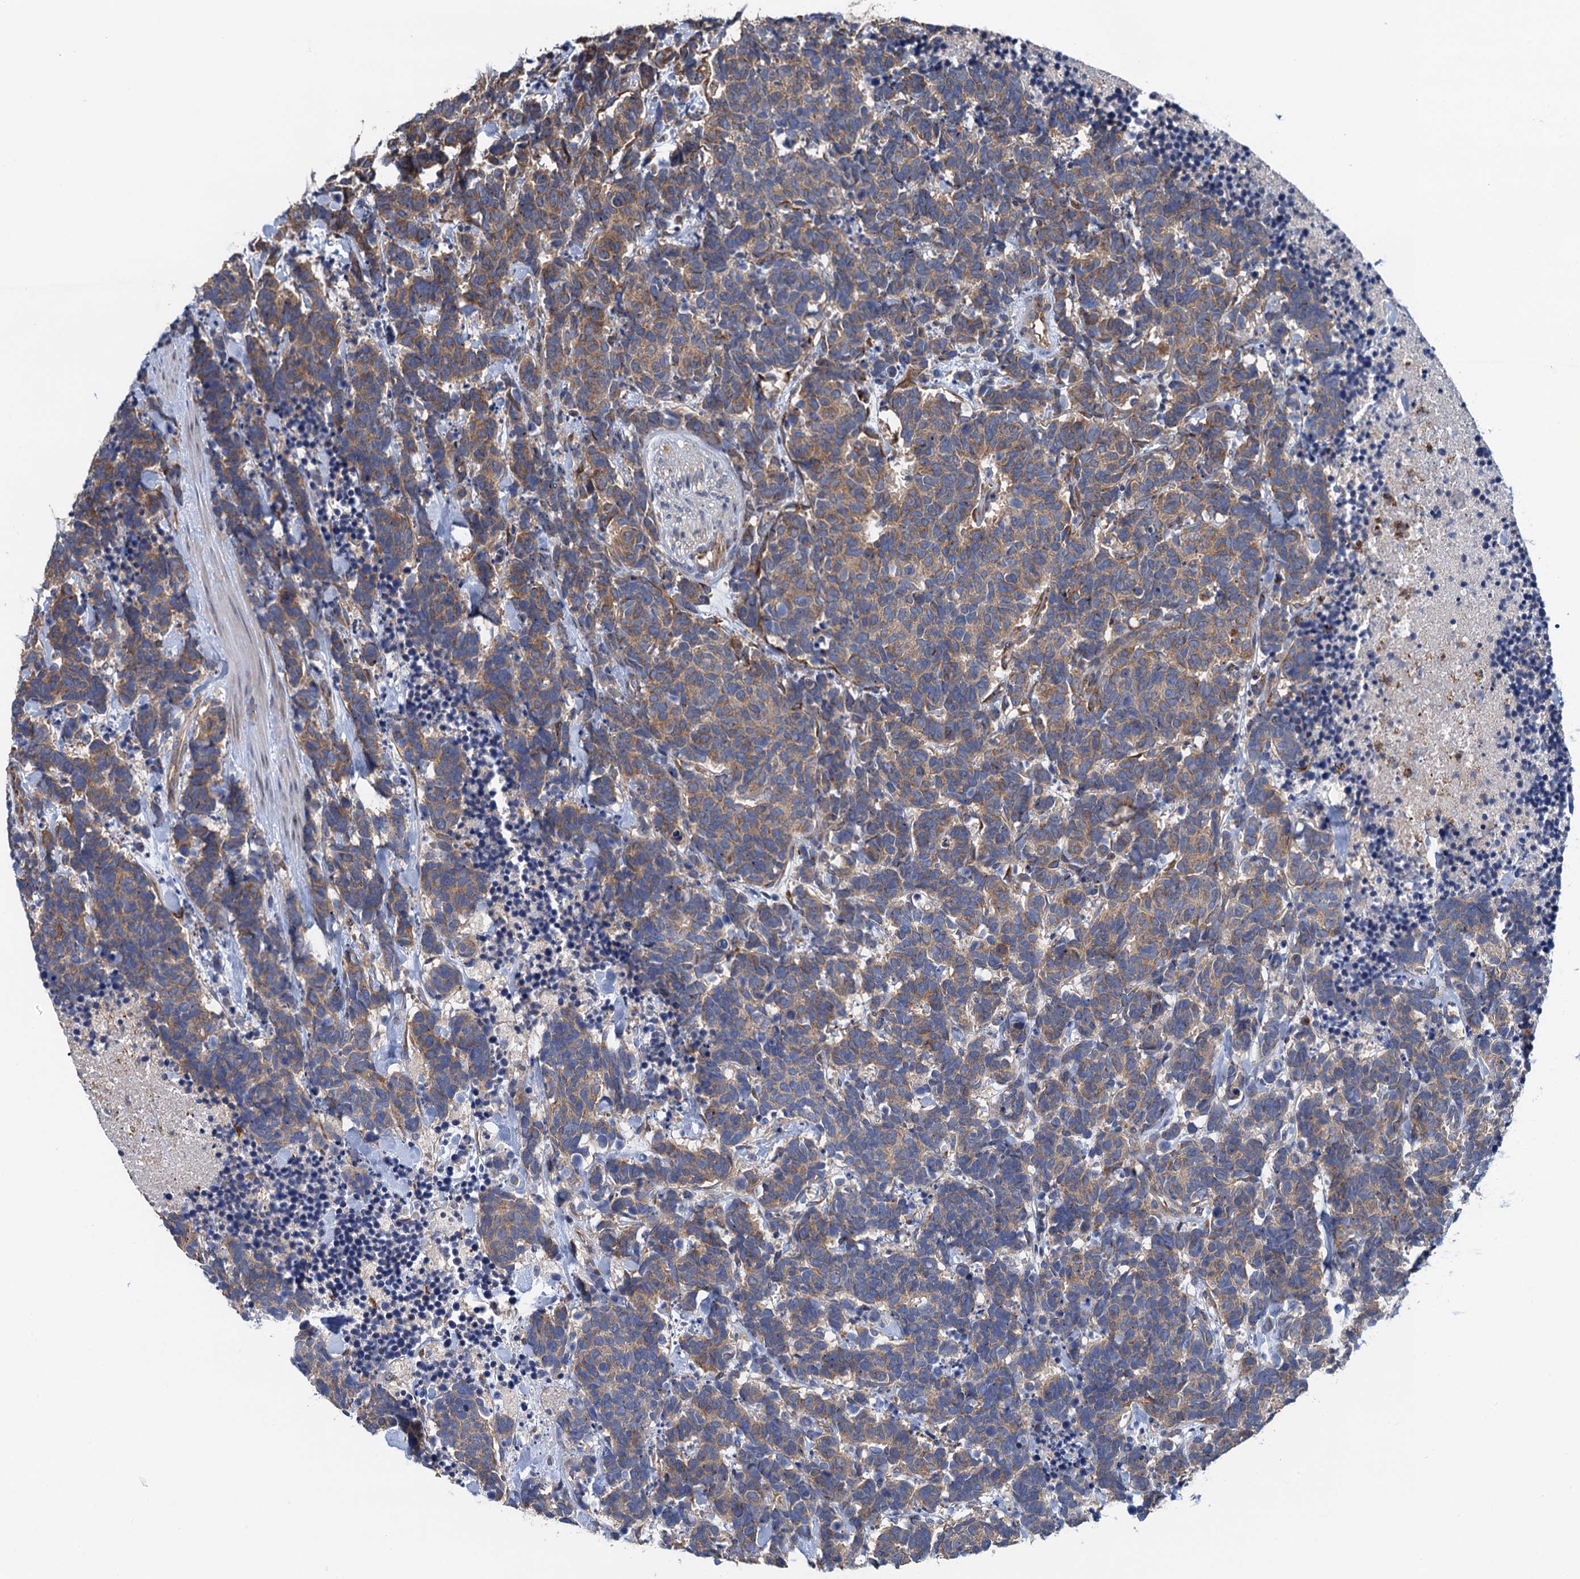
{"staining": {"intensity": "moderate", "quantity": "25%-75%", "location": "cytoplasmic/membranous"}, "tissue": "carcinoid", "cell_type": "Tumor cells", "image_type": "cancer", "snomed": [{"axis": "morphology", "description": "Carcinoma, NOS"}, {"axis": "morphology", "description": "Carcinoid, malignant, NOS"}, {"axis": "topography", "description": "Prostate"}], "caption": "About 25%-75% of tumor cells in carcinoid demonstrate moderate cytoplasmic/membranous protein positivity as visualized by brown immunohistochemical staining.", "gene": "ADCY9", "patient": {"sex": "male", "age": 57}}